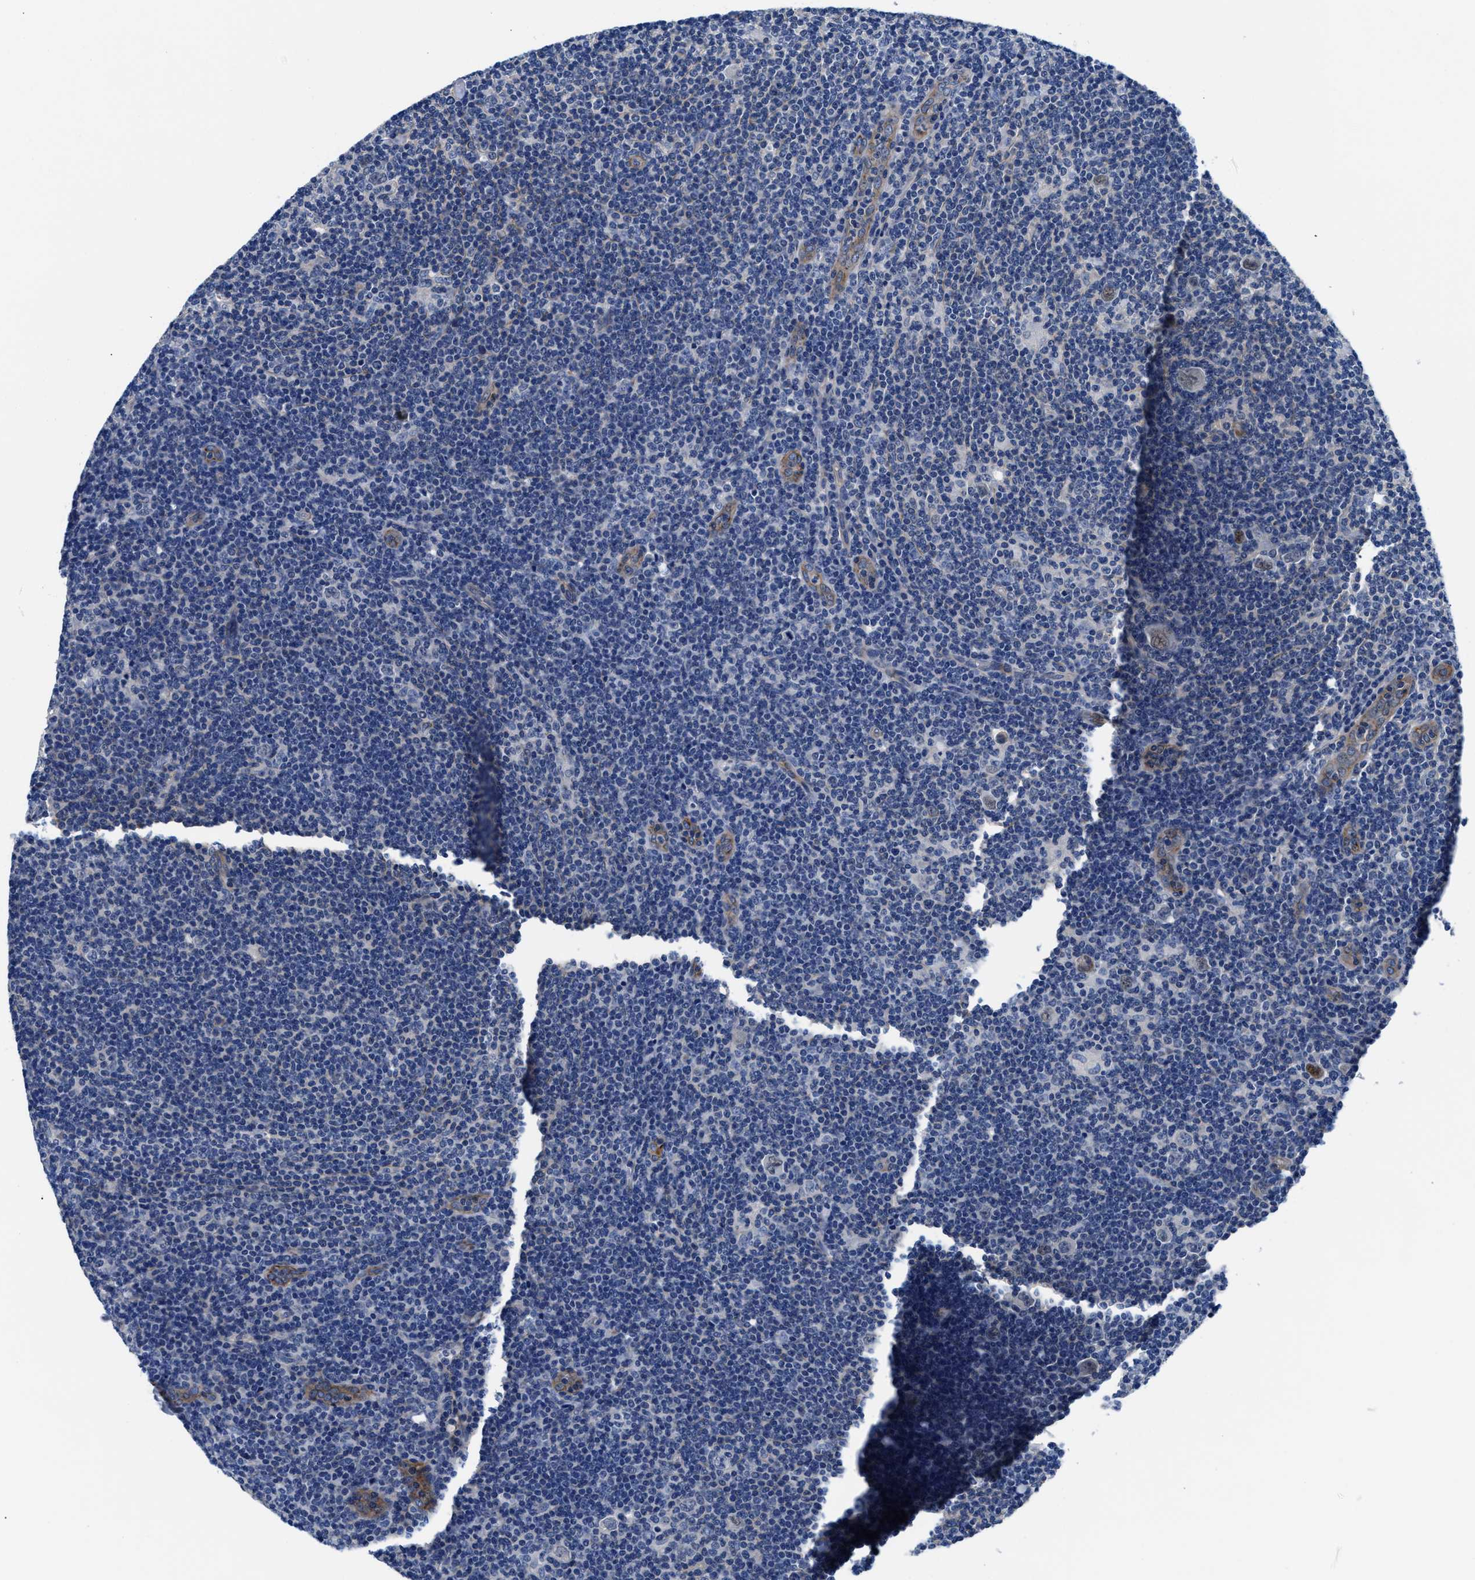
{"staining": {"intensity": "weak", "quantity": "<25%", "location": "cytoplasmic/membranous"}, "tissue": "lymphoma", "cell_type": "Tumor cells", "image_type": "cancer", "snomed": [{"axis": "morphology", "description": "Hodgkin's disease, NOS"}, {"axis": "topography", "description": "Lymph node"}], "caption": "Hodgkin's disease was stained to show a protein in brown. There is no significant positivity in tumor cells.", "gene": "PARG", "patient": {"sex": "female", "age": 57}}